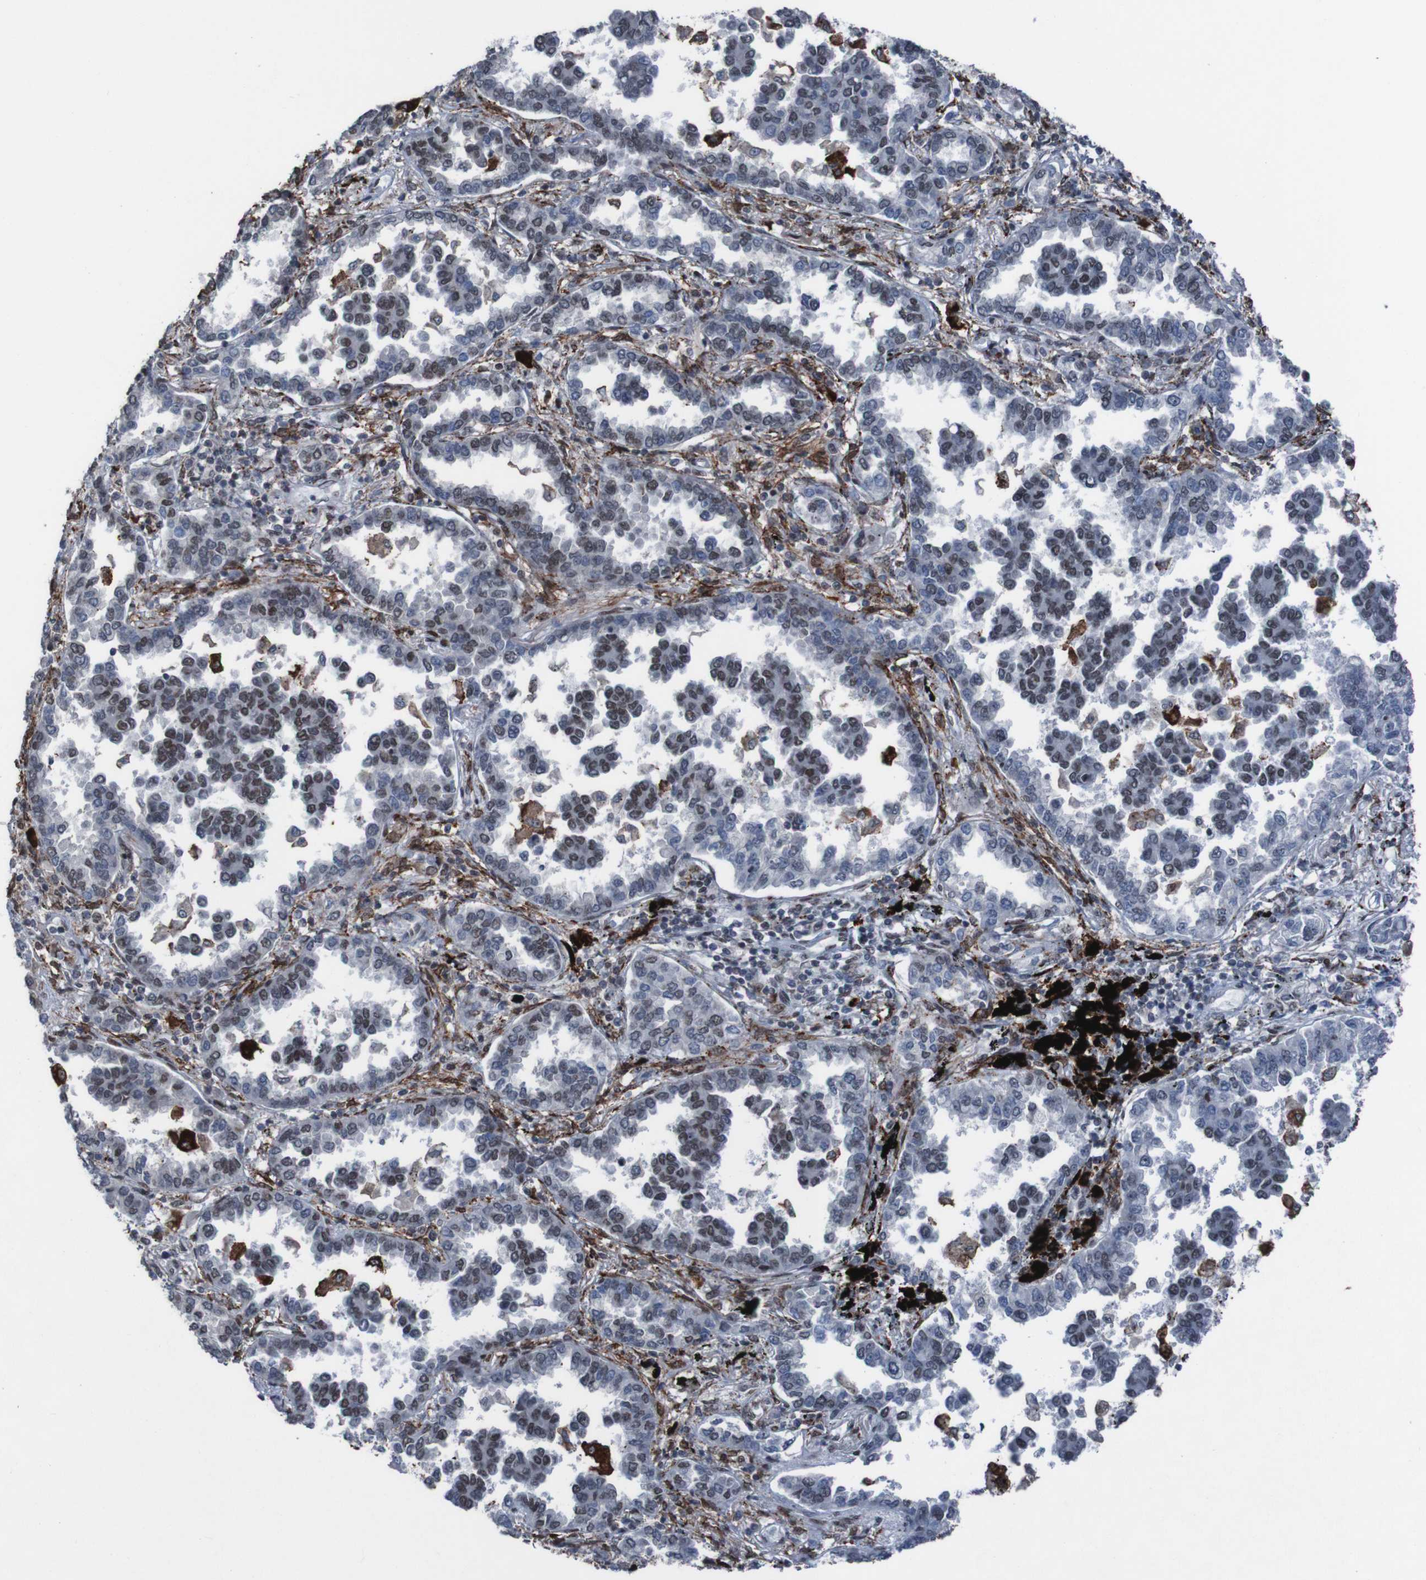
{"staining": {"intensity": "moderate", "quantity": "25%-75%", "location": "nuclear"}, "tissue": "lung cancer", "cell_type": "Tumor cells", "image_type": "cancer", "snomed": [{"axis": "morphology", "description": "Normal tissue, NOS"}, {"axis": "morphology", "description": "Adenocarcinoma, NOS"}, {"axis": "topography", "description": "Lung"}], "caption": "A photomicrograph of lung cancer (adenocarcinoma) stained for a protein shows moderate nuclear brown staining in tumor cells.", "gene": "PHF2", "patient": {"sex": "male", "age": 59}}